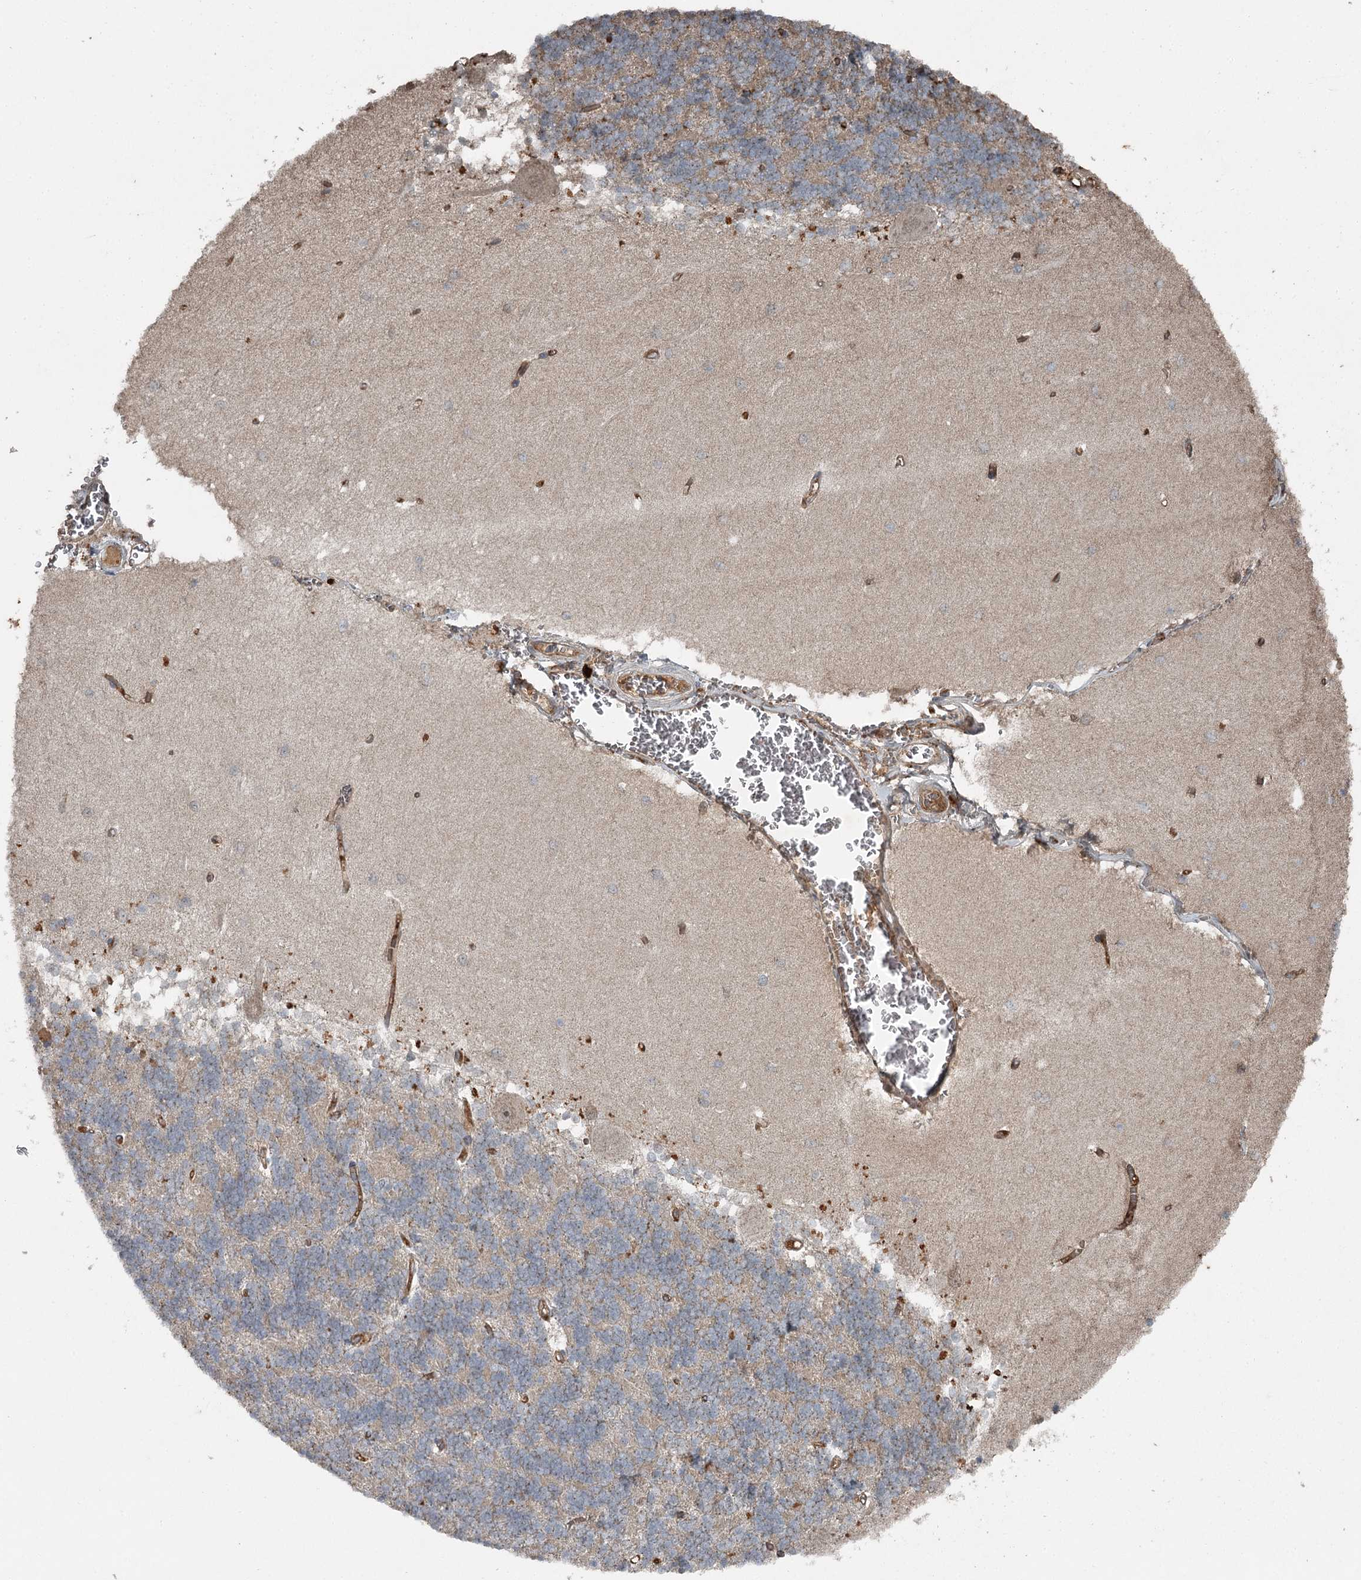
{"staining": {"intensity": "moderate", "quantity": "<25%", "location": "cytoplasmic/membranous"}, "tissue": "cerebellum", "cell_type": "Cells in granular layer", "image_type": "normal", "snomed": [{"axis": "morphology", "description": "Normal tissue, NOS"}, {"axis": "topography", "description": "Cerebellum"}], "caption": "Immunohistochemistry staining of normal cerebellum, which reveals low levels of moderate cytoplasmic/membranous positivity in approximately <25% of cells in granular layer indicating moderate cytoplasmic/membranous protein positivity. The staining was performed using DAB (brown) for protein detection and nuclei were counterstained in hematoxylin (blue).", "gene": "SLC39A8", "patient": {"sex": "male", "age": 37}}